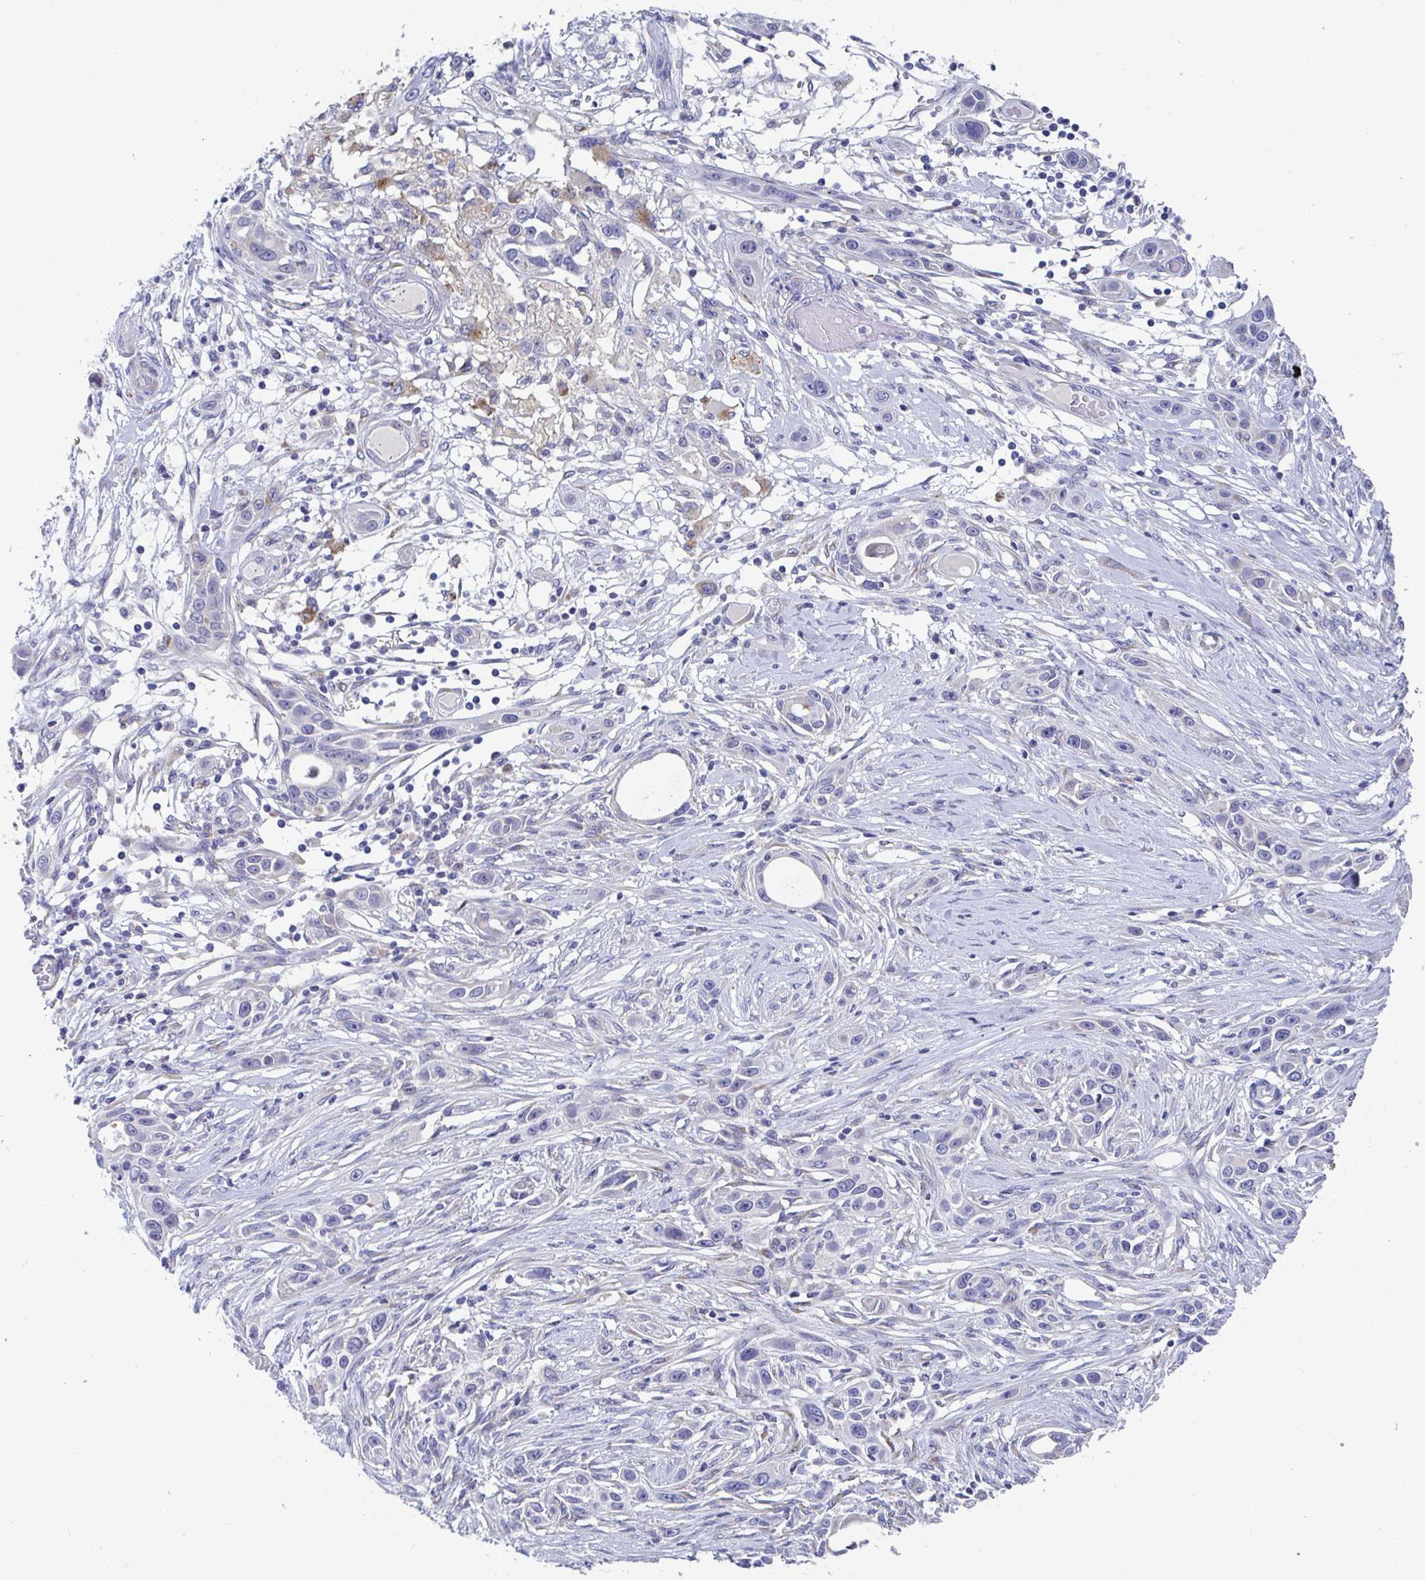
{"staining": {"intensity": "negative", "quantity": "none", "location": "none"}, "tissue": "skin cancer", "cell_type": "Tumor cells", "image_type": "cancer", "snomed": [{"axis": "morphology", "description": "Squamous cell carcinoma, NOS"}, {"axis": "topography", "description": "Skin"}], "caption": "Tumor cells are negative for protein expression in human skin cancer (squamous cell carcinoma).", "gene": "TAS2R39", "patient": {"sex": "female", "age": 69}}